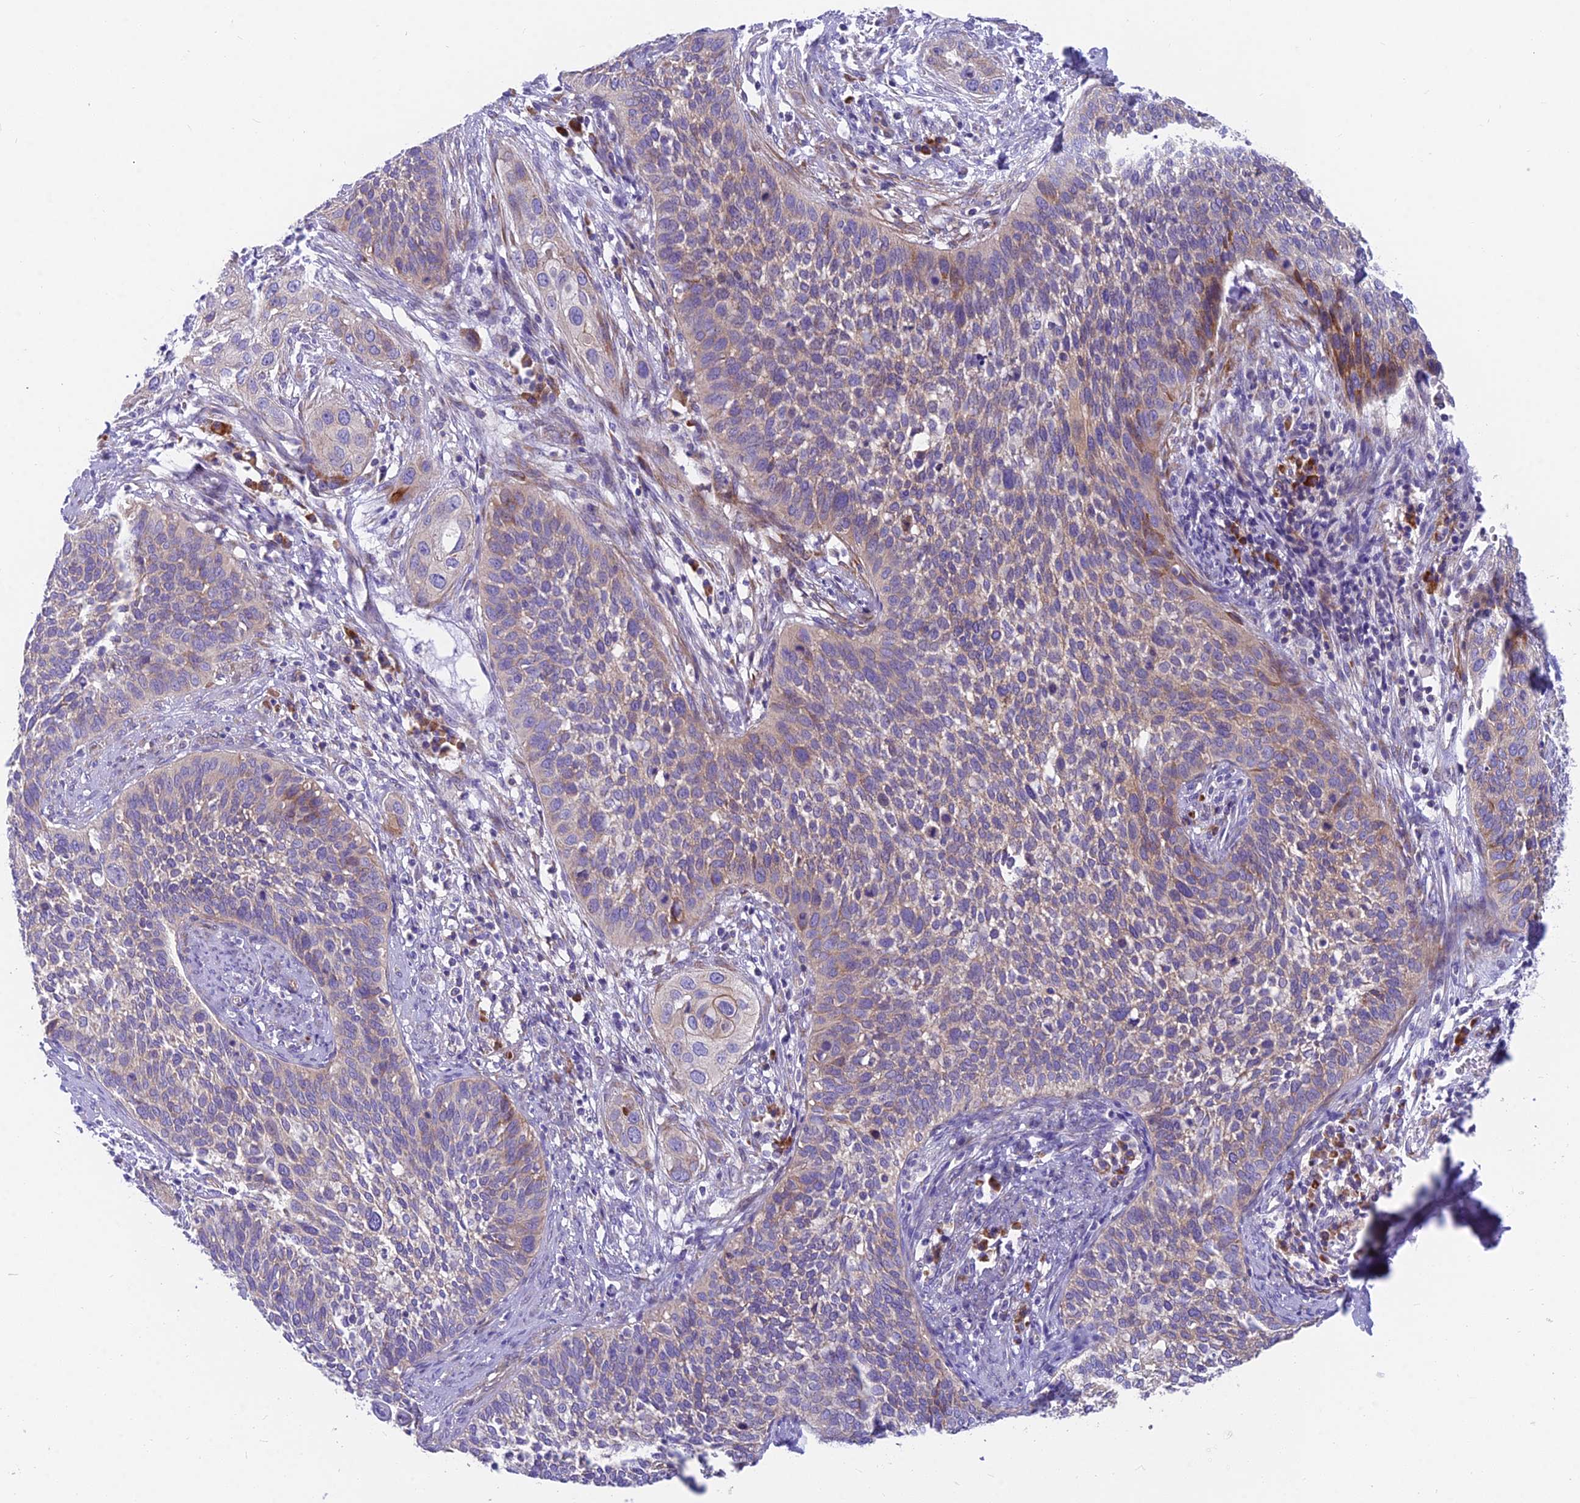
{"staining": {"intensity": "moderate", "quantity": "<25%", "location": "cytoplasmic/membranous"}, "tissue": "cervical cancer", "cell_type": "Tumor cells", "image_type": "cancer", "snomed": [{"axis": "morphology", "description": "Squamous cell carcinoma, NOS"}, {"axis": "topography", "description": "Cervix"}], "caption": "Immunohistochemistry histopathology image of human squamous cell carcinoma (cervical) stained for a protein (brown), which shows low levels of moderate cytoplasmic/membranous positivity in about <25% of tumor cells.", "gene": "MVB12A", "patient": {"sex": "female", "age": 34}}